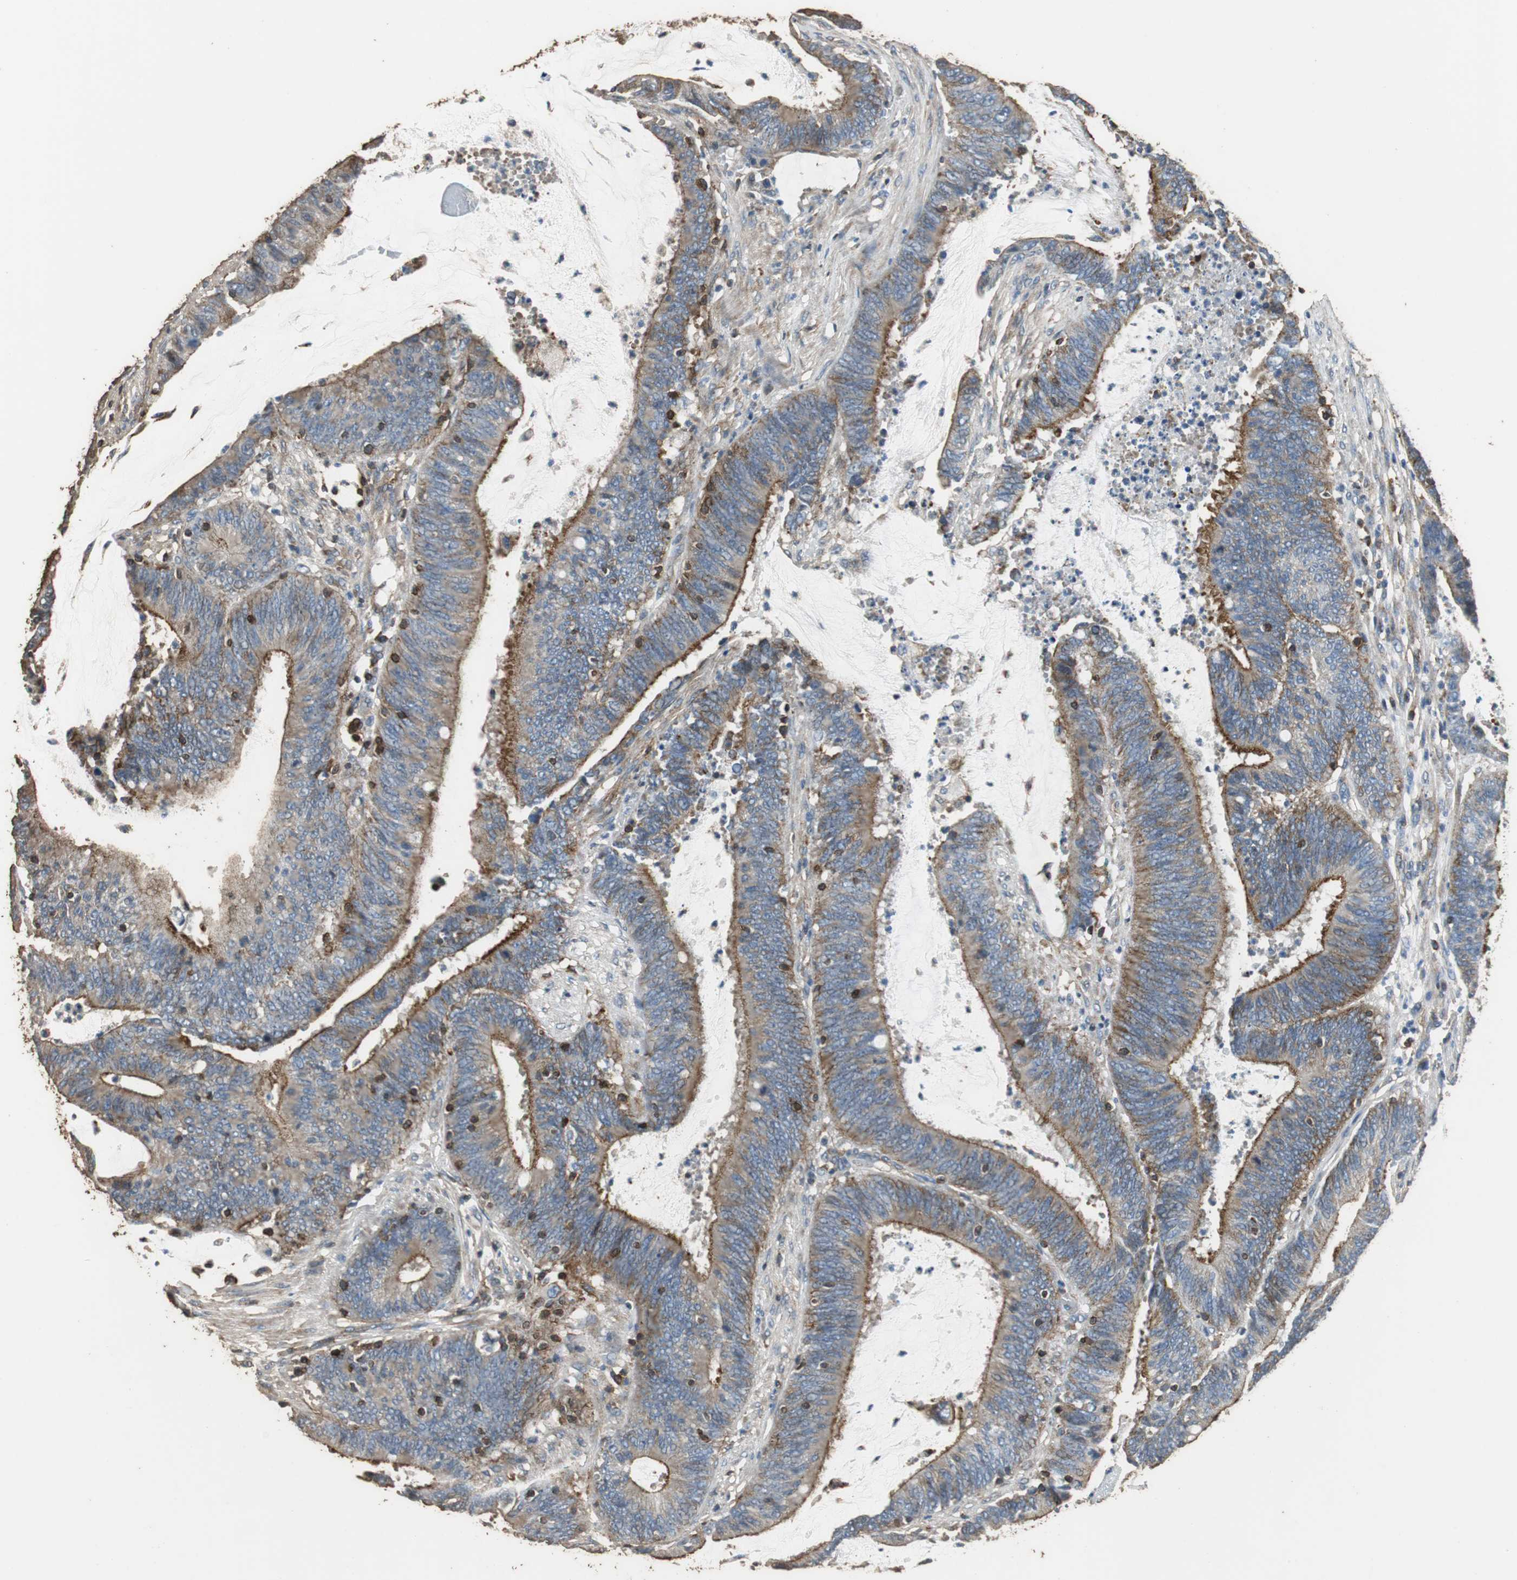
{"staining": {"intensity": "weak", "quantity": ">75%", "location": "cytoplasmic/membranous"}, "tissue": "colorectal cancer", "cell_type": "Tumor cells", "image_type": "cancer", "snomed": [{"axis": "morphology", "description": "Adenocarcinoma, NOS"}, {"axis": "topography", "description": "Rectum"}], "caption": "Adenocarcinoma (colorectal) tissue exhibits weak cytoplasmic/membranous positivity in about >75% of tumor cells (DAB (3,3'-diaminobenzidine) IHC with brightfield microscopy, high magnification).", "gene": "PRKRA", "patient": {"sex": "female", "age": 66}}